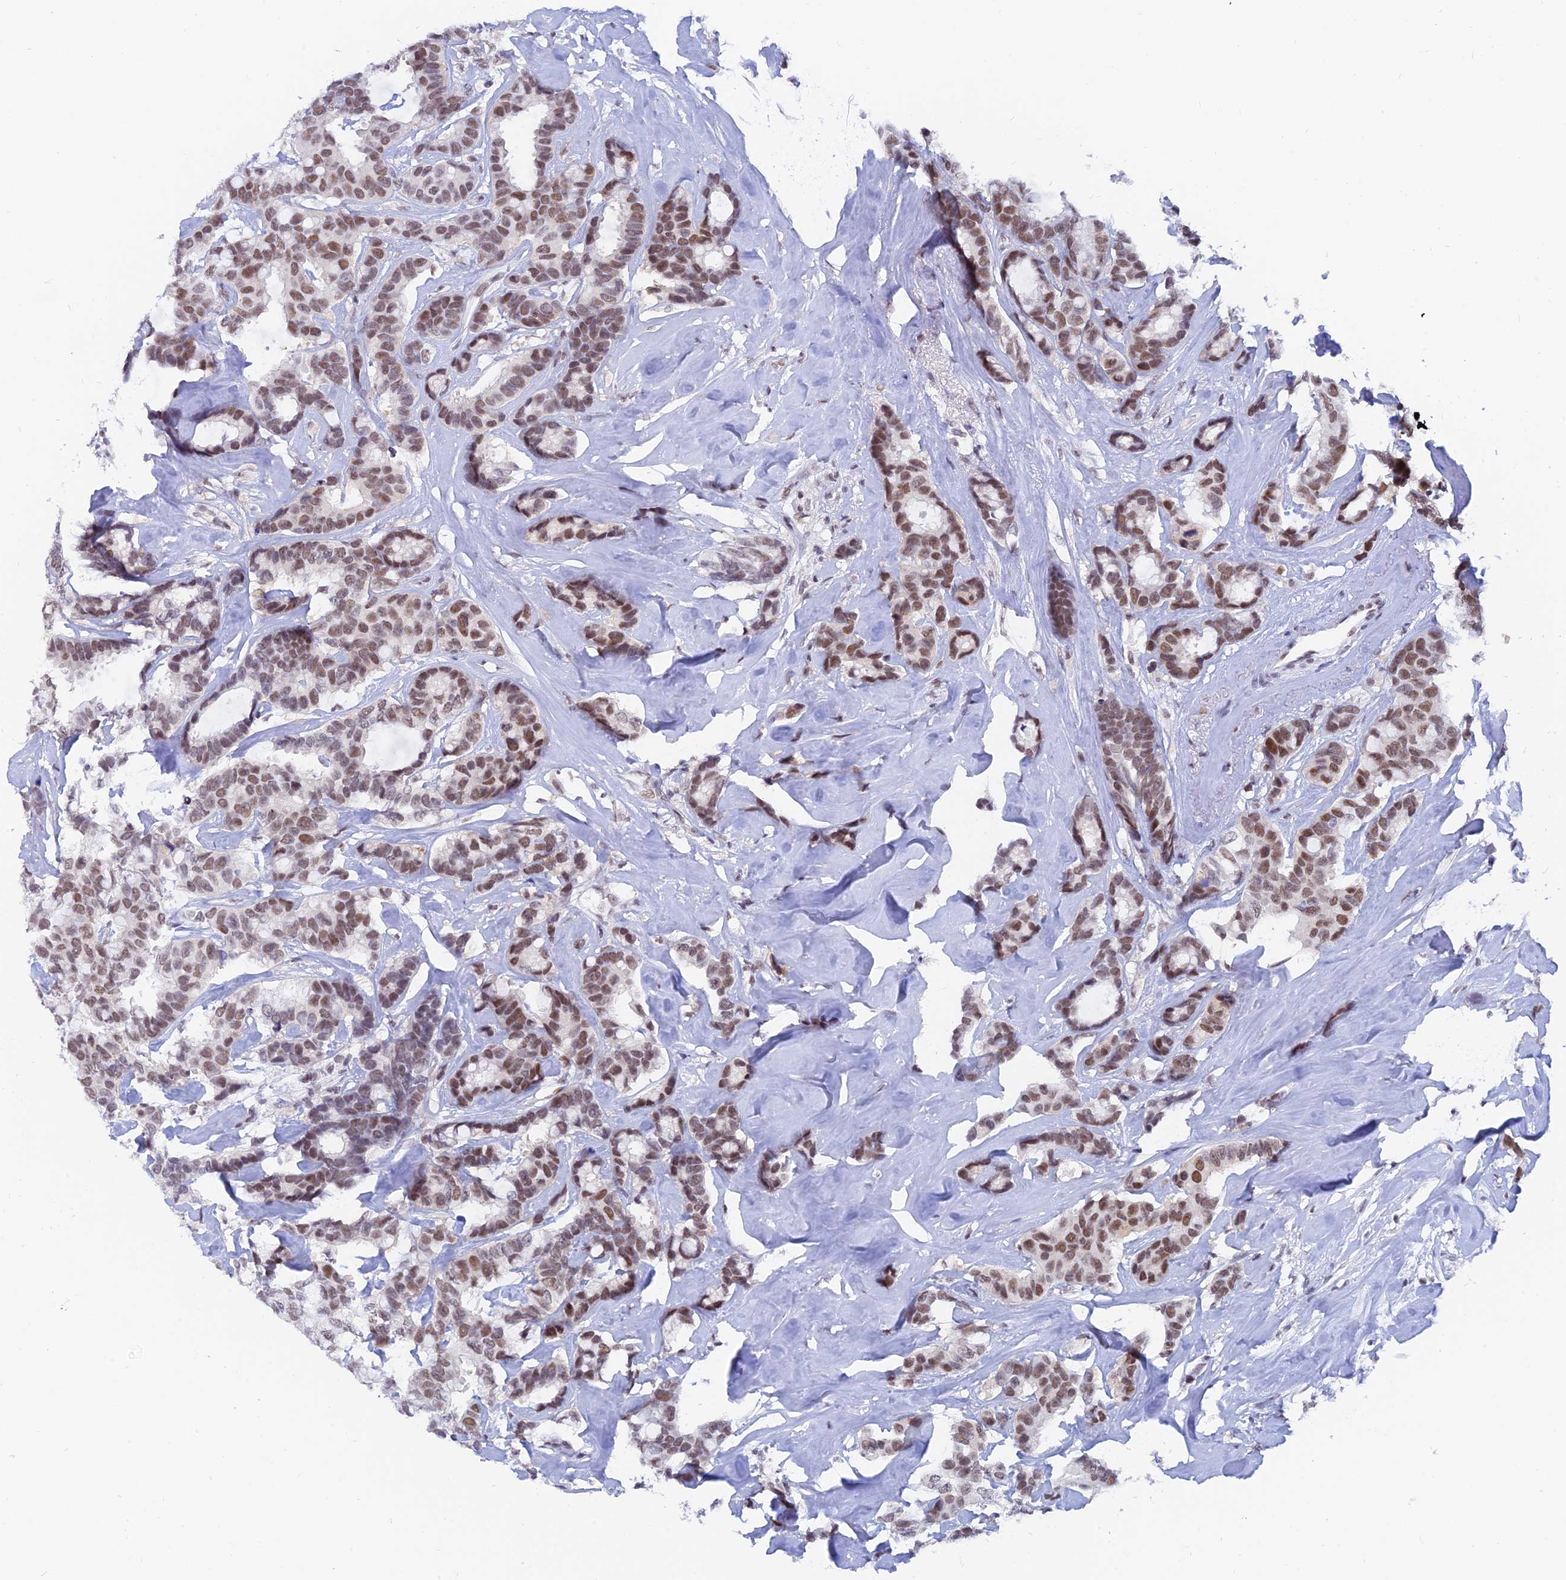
{"staining": {"intensity": "moderate", "quantity": ">75%", "location": "nuclear"}, "tissue": "breast cancer", "cell_type": "Tumor cells", "image_type": "cancer", "snomed": [{"axis": "morphology", "description": "Duct carcinoma"}, {"axis": "topography", "description": "Breast"}], "caption": "About >75% of tumor cells in breast cancer exhibit moderate nuclear protein expression as visualized by brown immunohistochemical staining.", "gene": "DPY30", "patient": {"sex": "female", "age": 87}}